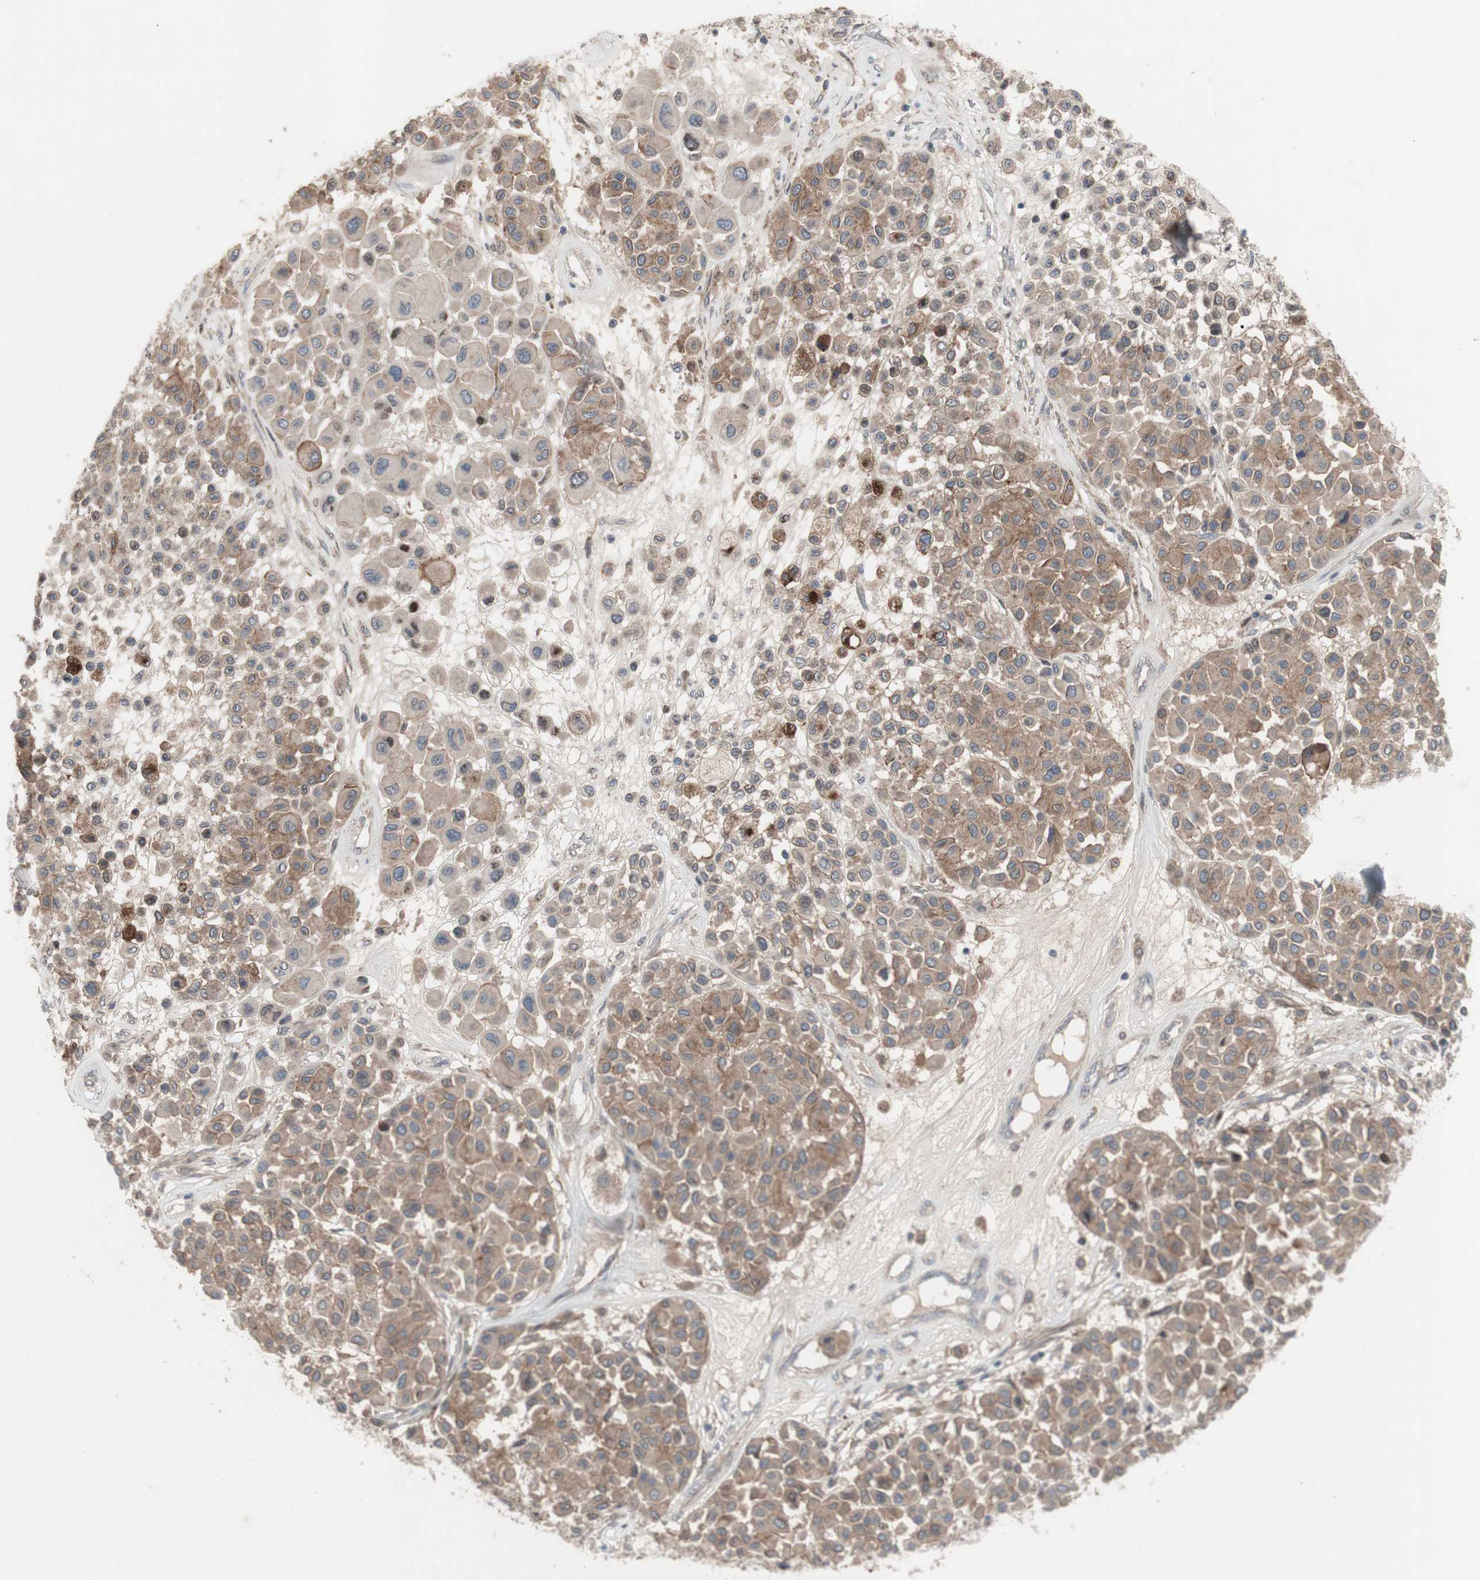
{"staining": {"intensity": "moderate", "quantity": ">75%", "location": "cytoplasmic/membranous"}, "tissue": "melanoma", "cell_type": "Tumor cells", "image_type": "cancer", "snomed": [{"axis": "morphology", "description": "Malignant melanoma, Metastatic site"}, {"axis": "topography", "description": "Soft tissue"}], "caption": "Melanoma was stained to show a protein in brown. There is medium levels of moderate cytoplasmic/membranous staining in approximately >75% of tumor cells. (Stains: DAB (3,3'-diaminobenzidine) in brown, nuclei in blue, Microscopy: brightfield microscopy at high magnification).", "gene": "OAZ1", "patient": {"sex": "male", "age": 41}}